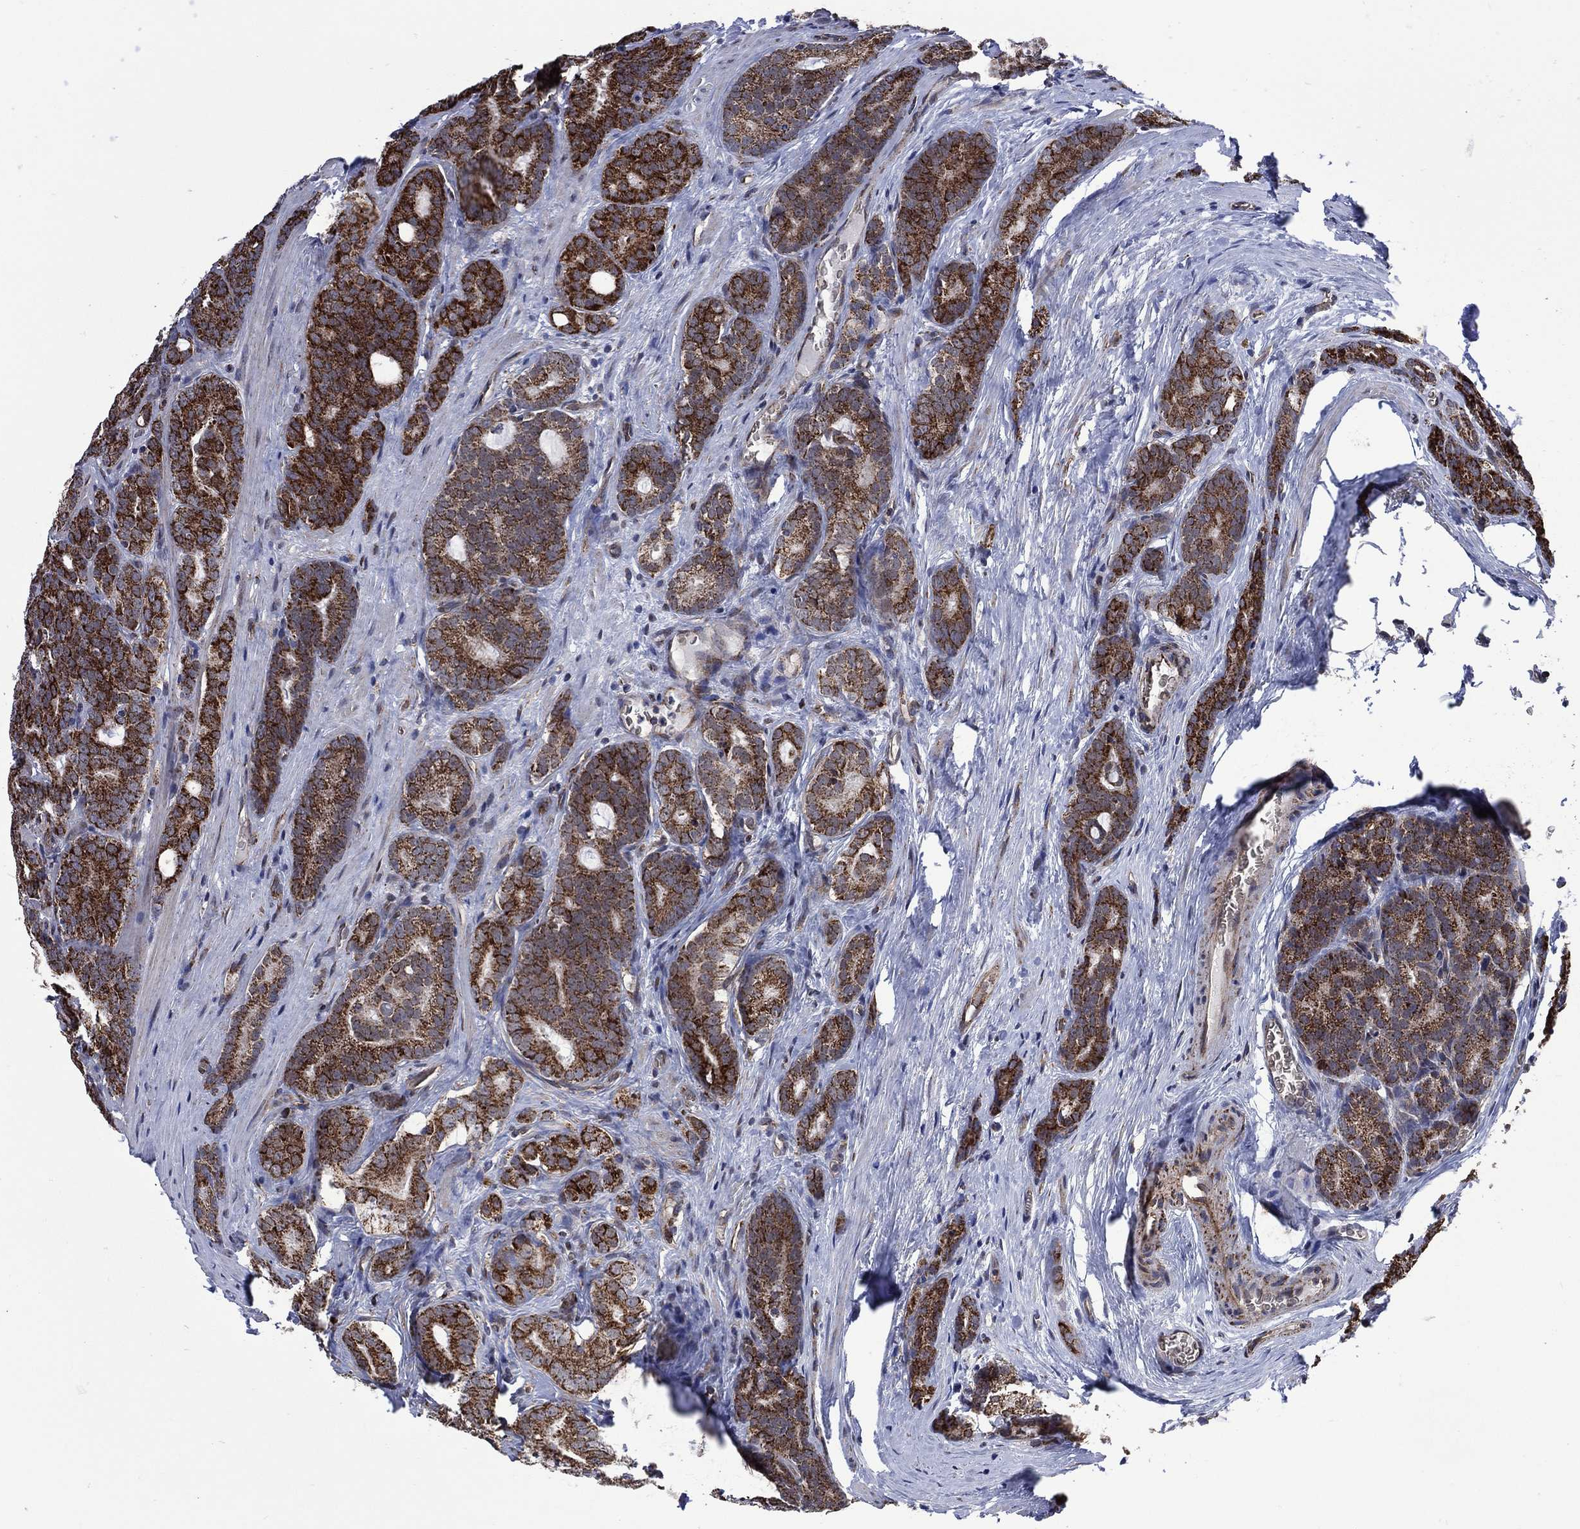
{"staining": {"intensity": "strong", "quantity": "25%-75%", "location": "cytoplasmic/membranous"}, "tissue": "prostate cancer", "cell_type": "Tumor cells", "image_type": "cancer", "snomed": [{"axis": "morphology", "description": "Adenocarcinoma, NOS"}, {"axis": "topography", "description": "Prostate"}], "caption": "Prostate adenocarcinoma stained with immunohistochemistry exhibits strong cytoplasmic/membranous staining in approximately 25%-75% of tumor cells.", "gene": "HTD2", "patient": {"sex": "male", "age": 71}}